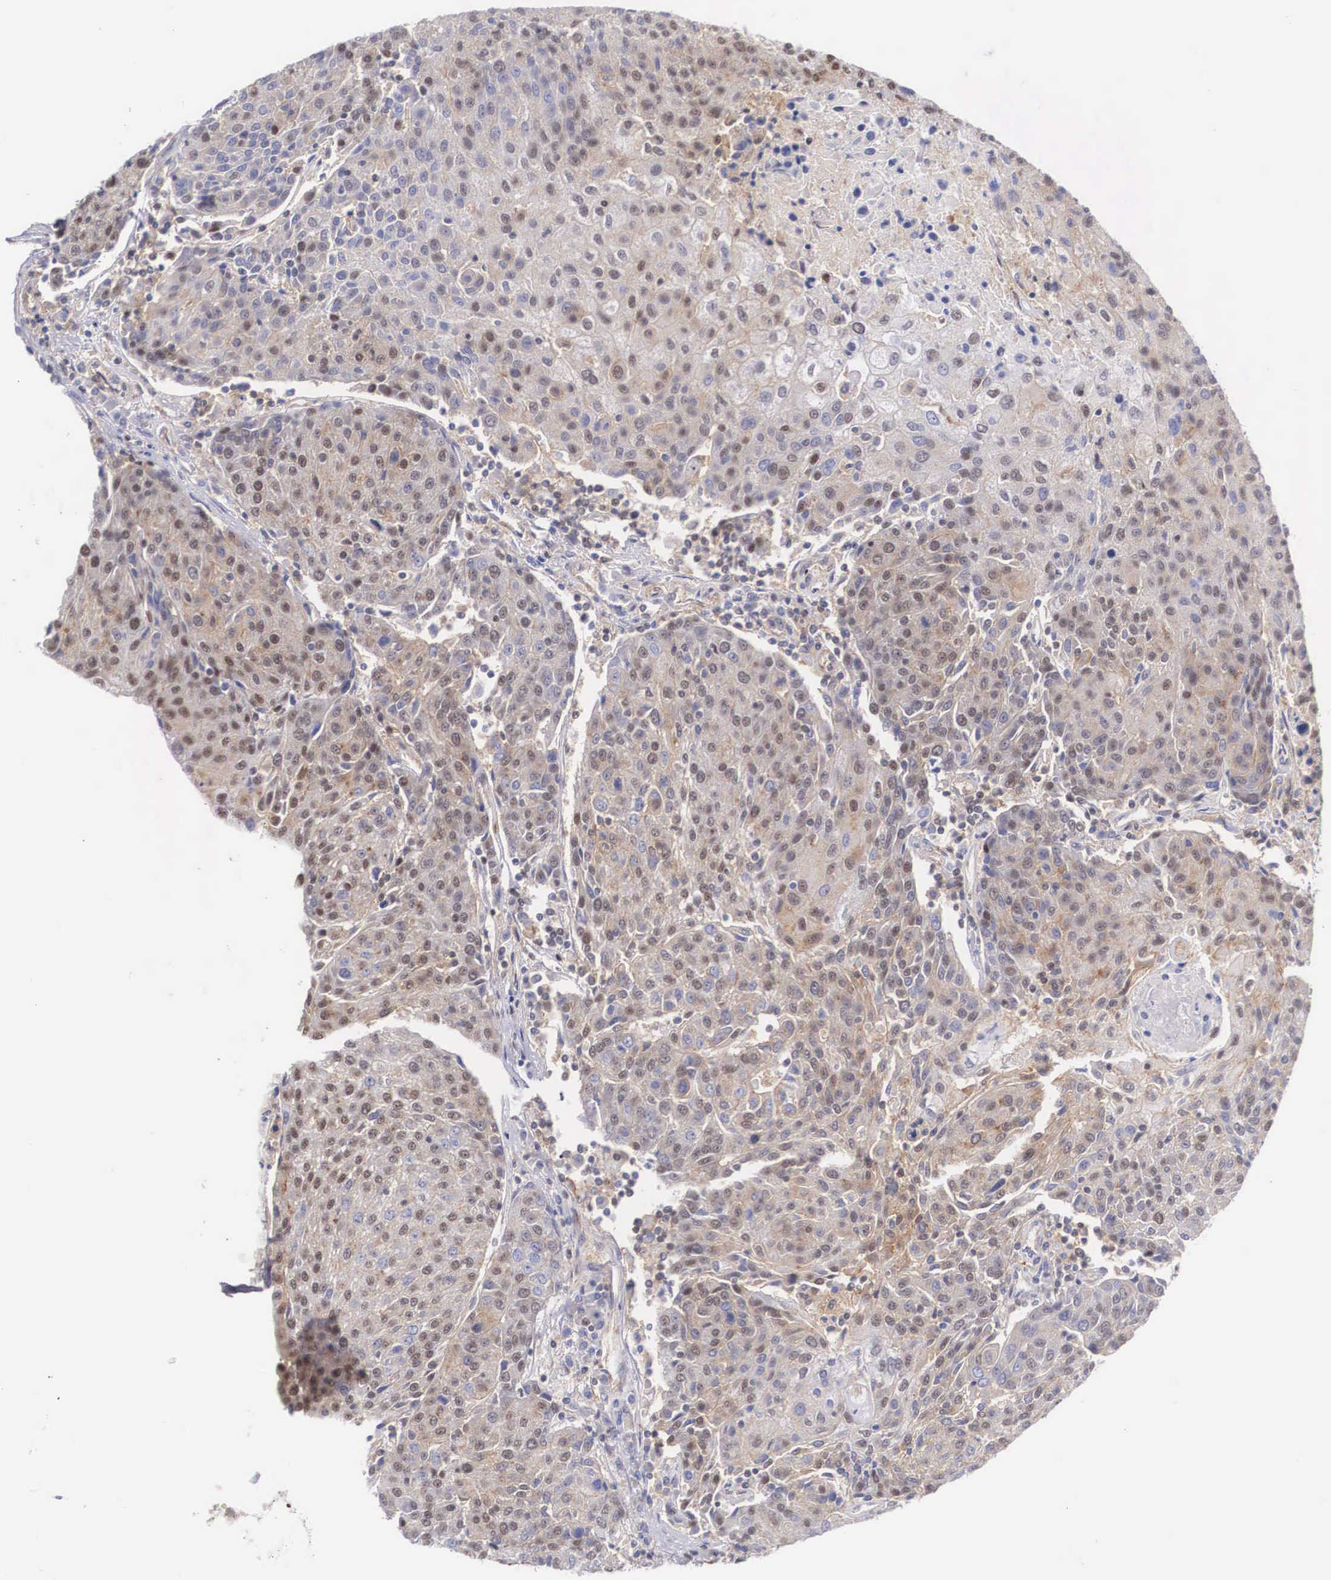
{"staining": {"intensity": "weak", "quantity": "25%-75%", "location": "cytoplasmic/membranous,nuclear"}, "tissue": "urothelial cancer", "cell_type": "Tumor cells", "image_type": "cancer", "snomed": [{"axis": "morphology", "description": "Urothelial carcinoma, High grade"}, {"axis": "topography", "description": "Urinary bladder"}], "caption": "Protein staining of high-grade urothelial carcinoma tissue shows weak cytoplasmic/membranous and nuclear positivity in about 25%-75% of tumor cells.", "gene": "NR4A2", "patient": {"sex": "female", "age": 85}}